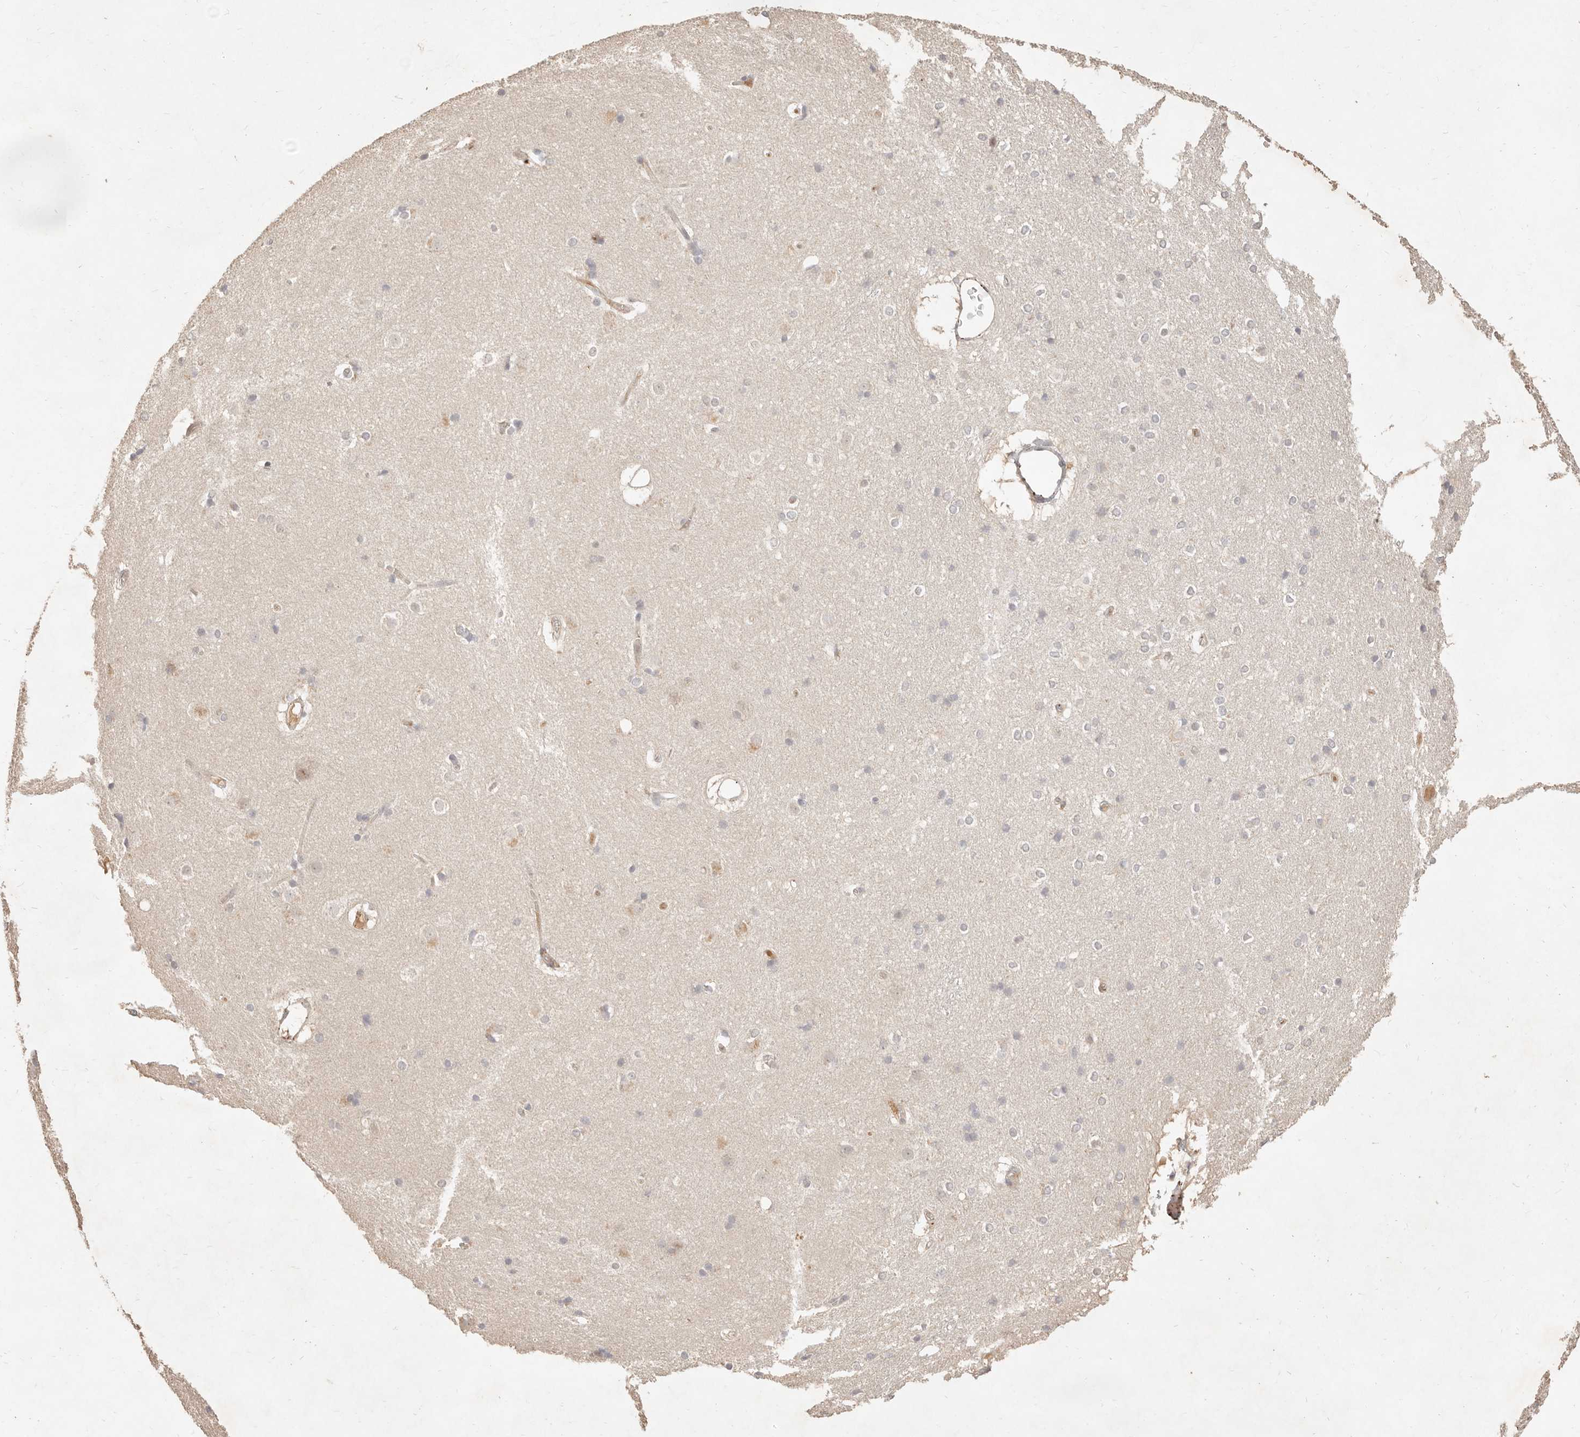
{"staining": {"intensity": "weak", "quantity": "25%-75%", "location": "nuclear"}, "tissue": "caudate", "cell_type": "Glial cells", "image_type": "normal", "snomed": [{"axis": "morphology", "description": "Normal tissue, NOS"}, {"axis": "topography", "description": "Lateral ventricle wall"}], "caption": "Glial cells exhibit low levels of weak nuclear staining in about 25%-75% of cells in normal caudate. (IHC, brightfield microscopy, high magnification).", "gene": "MEP1A", "patient": {"sex": "female", "age": 19}}